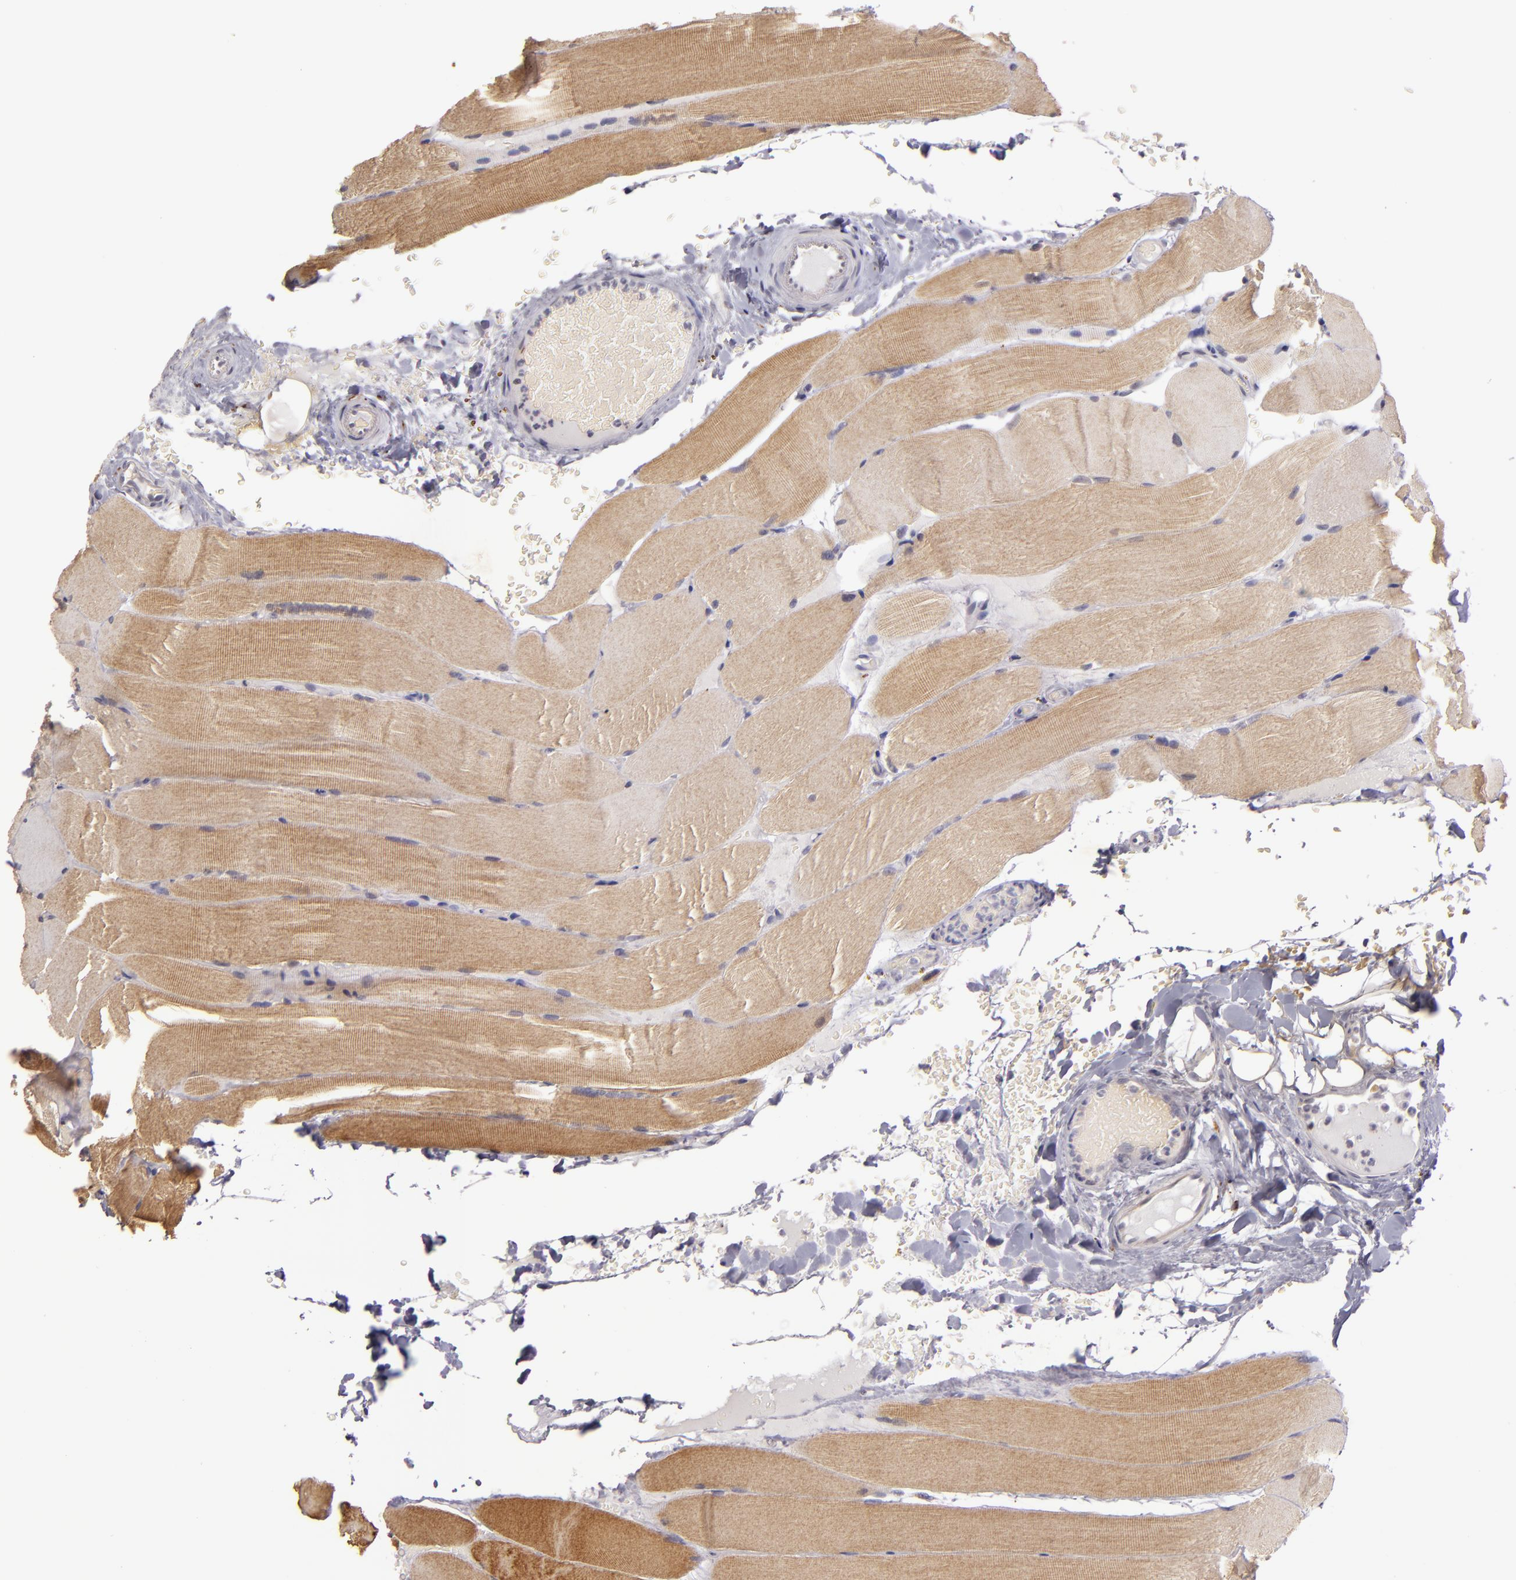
{"staining": {"intensity": "negative", "quantity": "none", "location": "none"}, "tissue": "parathyroid gland", "cell_type": "Glandular cells", "image_type": "normal", "snomed": [{"axis": "morphology", "description": "Normal tissue, NOS"}, {"axis": "topography", "description": "Skeletal muscle"}, {"axis": "topography", "description": "Parathyroid gland"}], "caption": "Human parathyroid gland stained for a protein using immunohistochemistry displays no positivity in glandular cells.", "gene": "SNCB", "patient": {"sex": "female", "age": 37}}